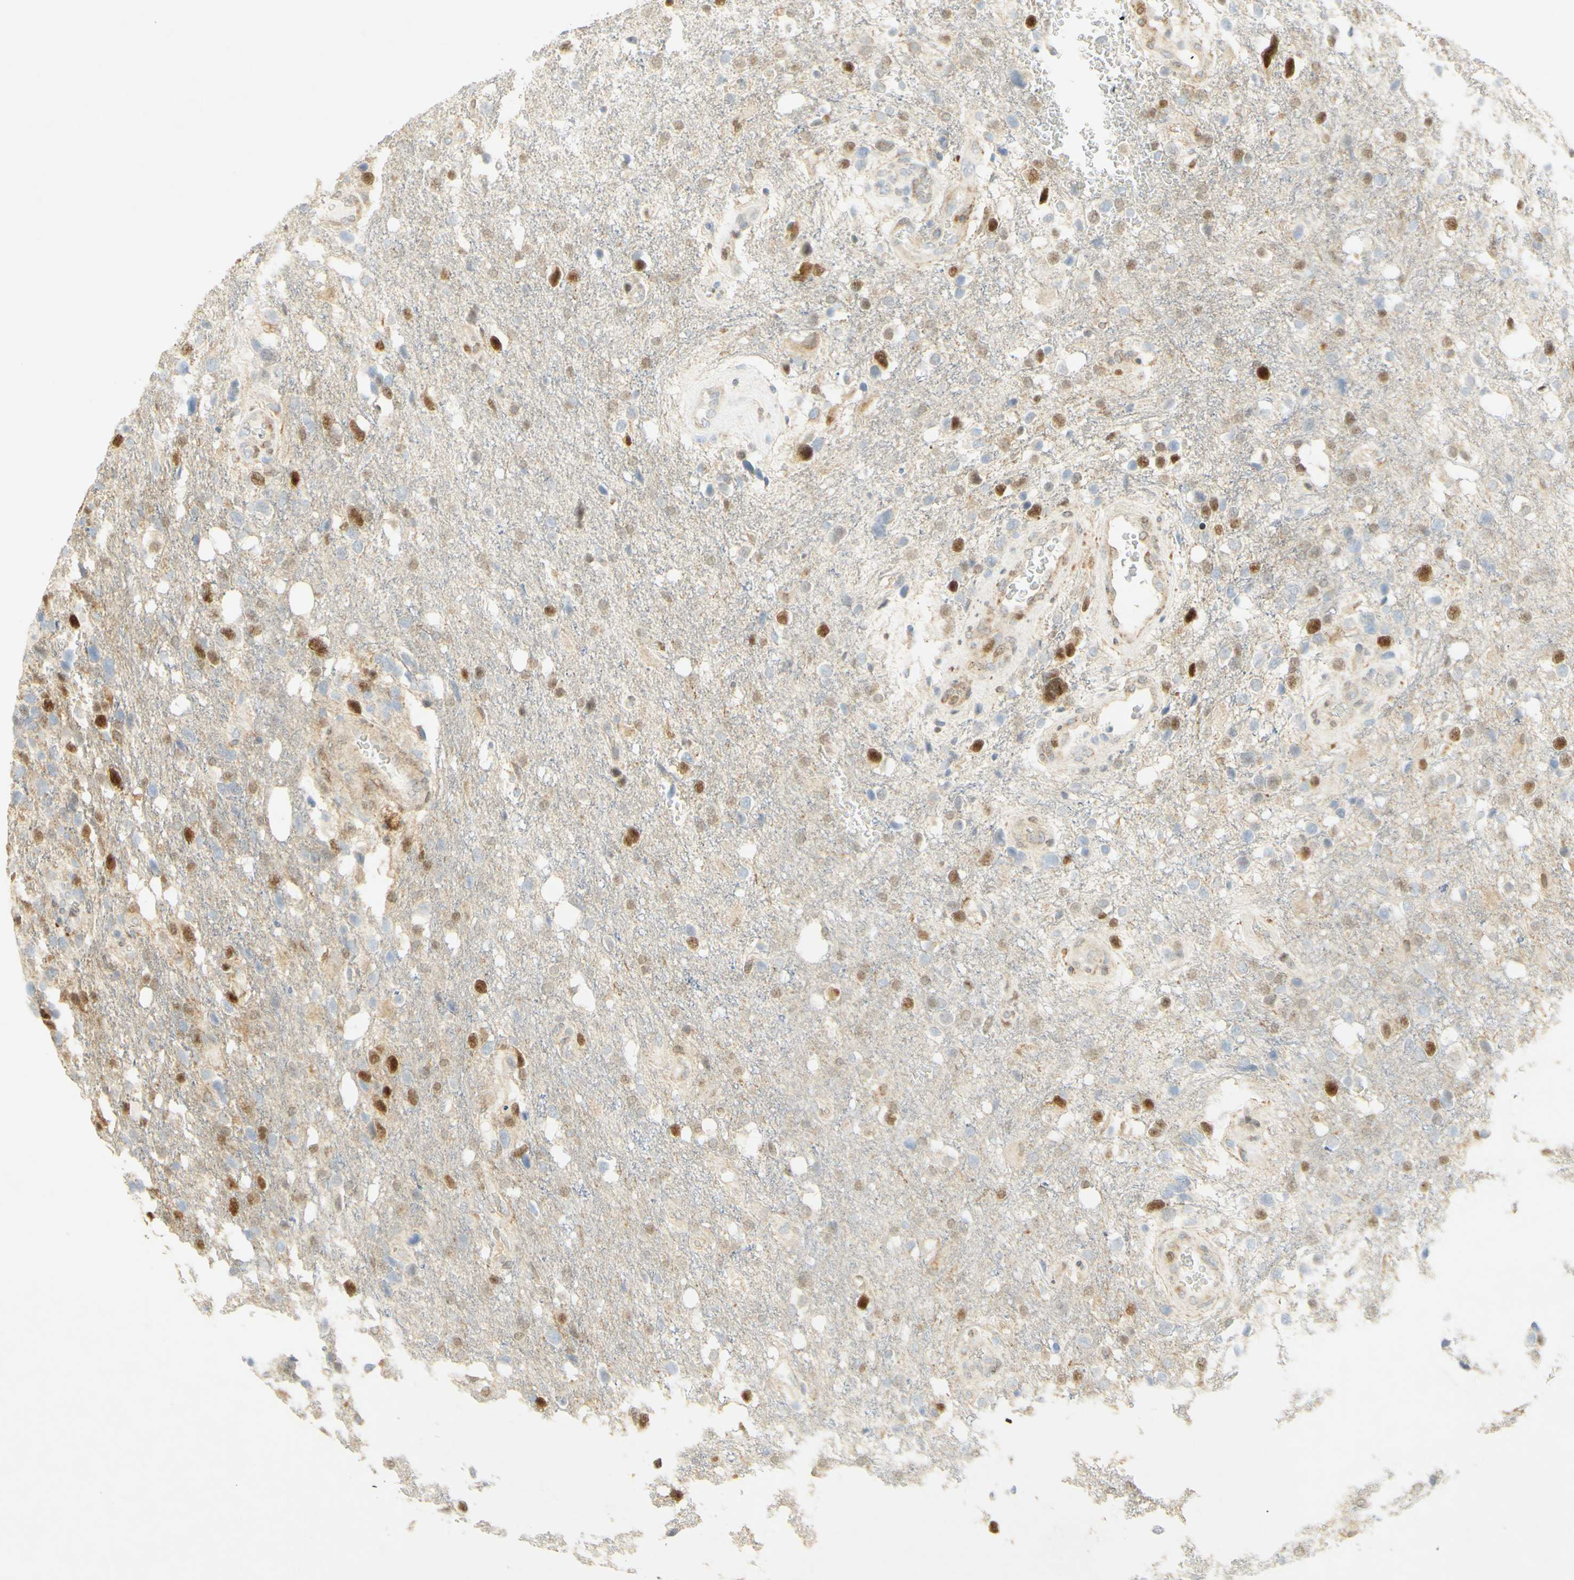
{"staining": {"intensity": "strong", "quantity": "25%-75%", "location": "nuclear"}, "tissue": "glioma", "cell_type": "Tumor cells", "image_type": "cancer", "snomed": [{"axis": "morphology", "description": "Glioma, malignant, High grade"}, {"axis": "topography", "description": "Brain"}], "caption": "IHC staining of high-grade glioma (malignant), which exhibits high levels of strong nuclear expression in about 25%-75% of tumor cells indicating strong nuclear protein expression. The staining was performed using DAB (3,3'-diaminobenzidine) (brown) for protein detection and nuclei were counterstained in hematoxylin (blue).", "gene": "E2F1", "patient": {"sex": "female", "age": 58}}